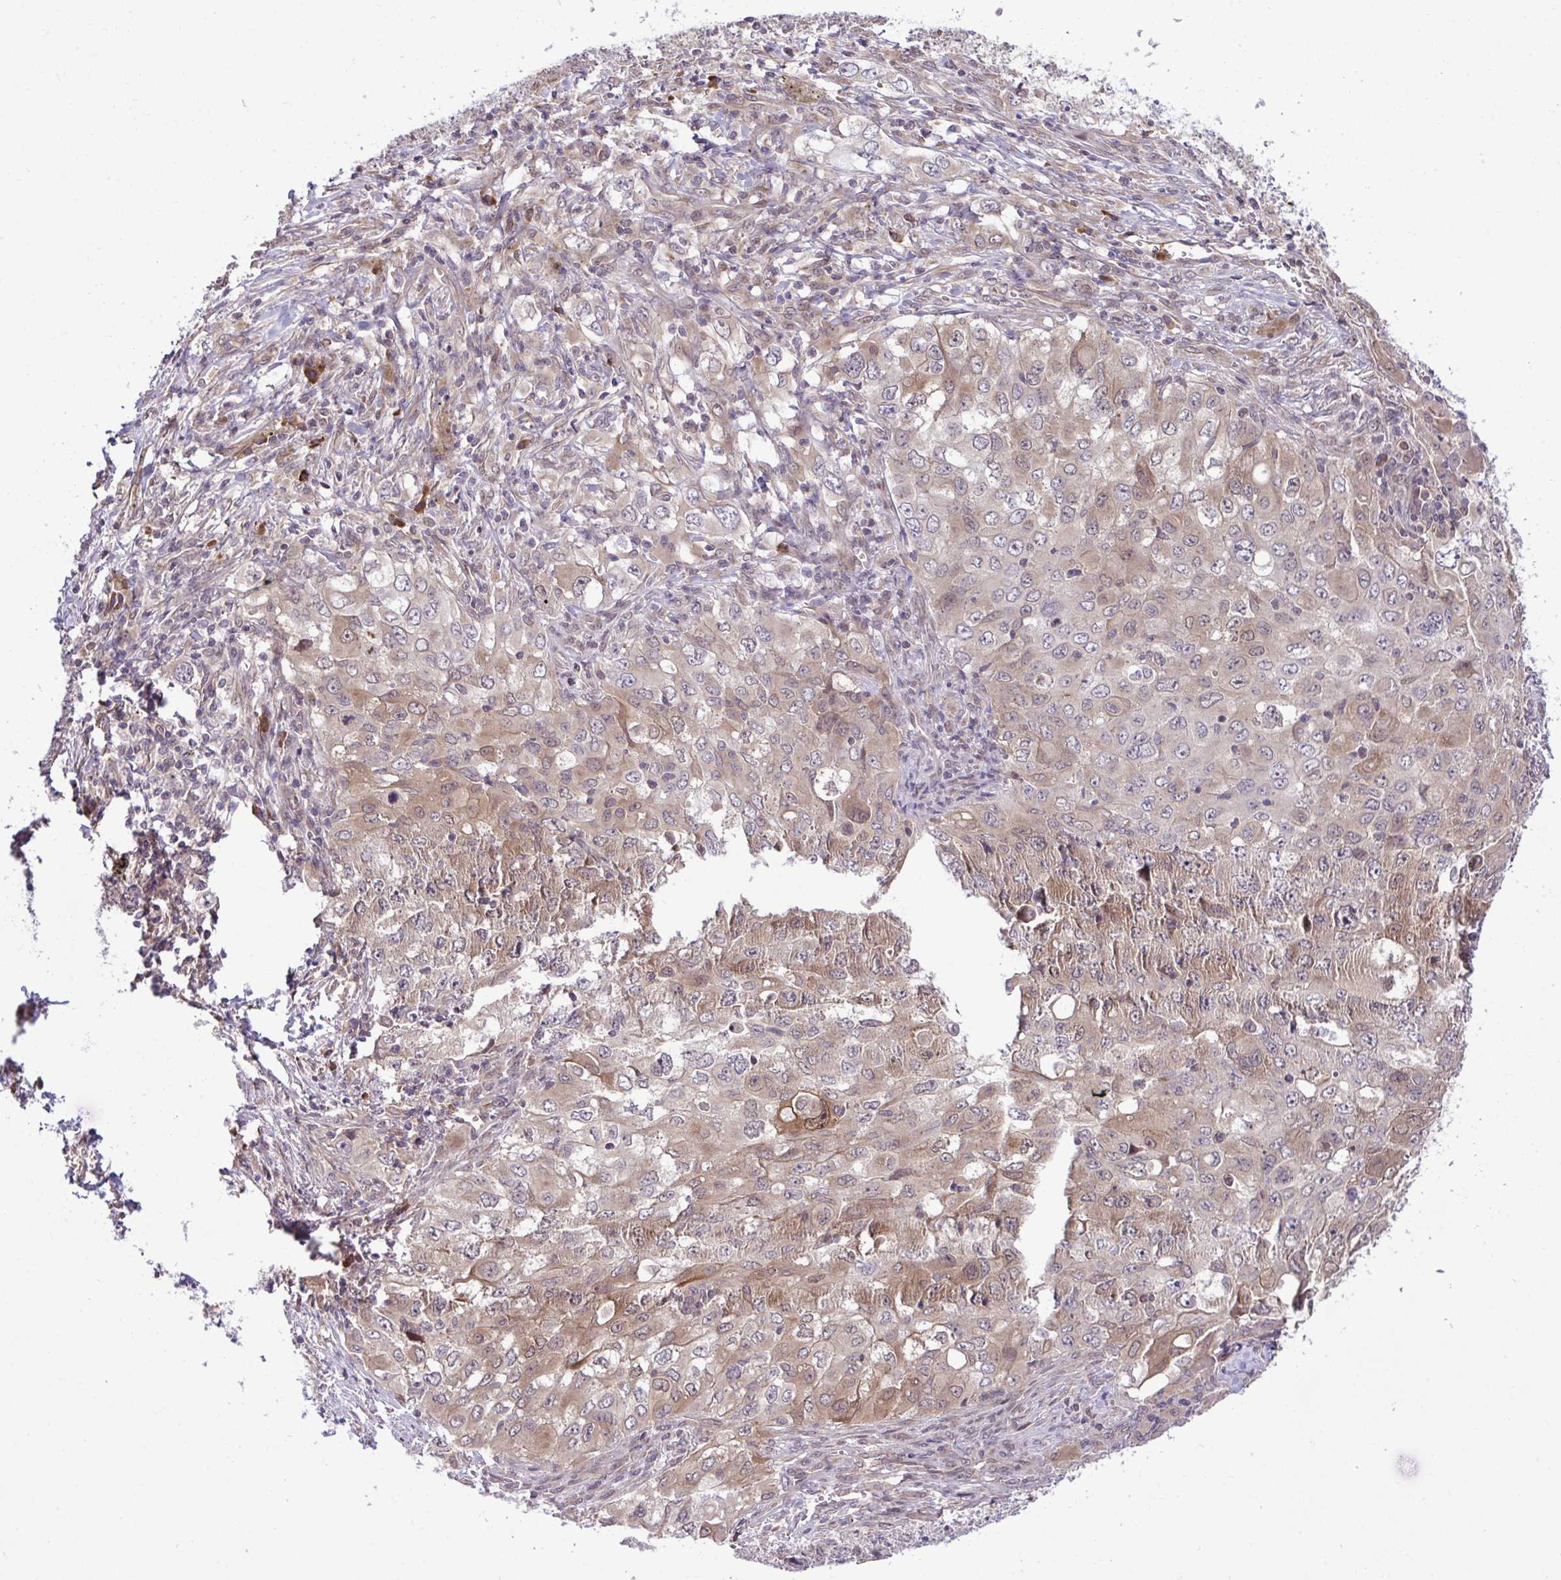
{"staining": {"intensity": "weak", "quantity": "25%-75%", "location": "cytoplasmic/membranous,nuclear"}, "tissue": "lung cancer", "cell_type": "Tumor cells", "image_type": "cancer", "snomed": [{"axis": "morphology", "description": "Adenocarcinoma, NOS"}, {"axis": "morphology", "description": "Adenocarcinoma, metastatic, NOS"}, {"axis": "topography", "description": "Lymph node"}, {"axis": "topography", "description": "Lung"}], "caption": "A histopathology image of lung cancer stained for a protein shows weak cytoplasmic/membranous and nuclear brown staining in tumor cells. (Brightfield microscopy of DAB IHC at high magnification).", "gene": "CMPK1", "patient": {"sex": "female", "age": 42}}